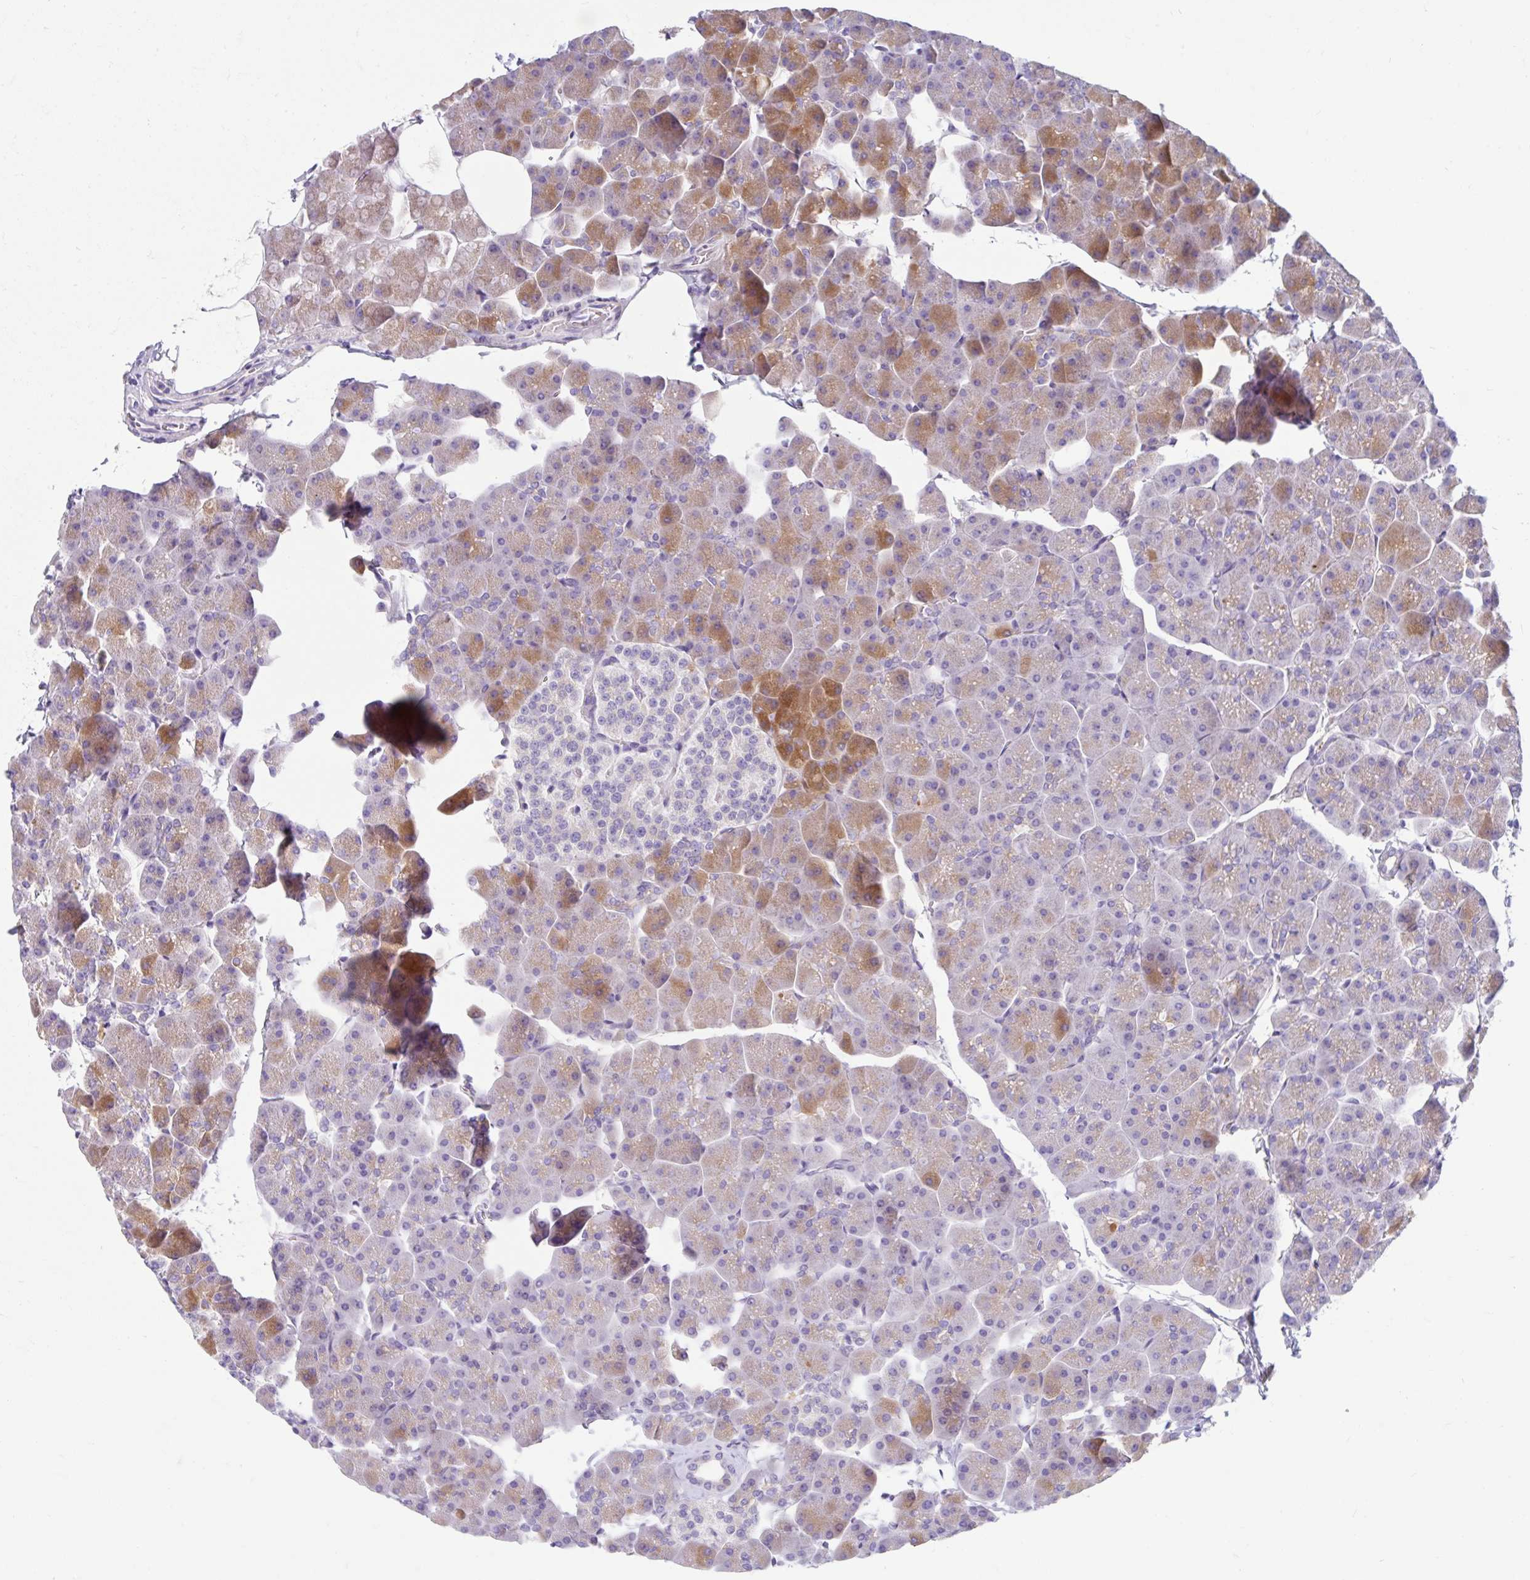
{"staining": {"intensity": "moderate", "quantity": "25%-75%", "location": "cytoplasmic/membranous"}, "tissue": "pancreas", "cell_type": "Exocrine glandular cells", "image_type": "normal", "snomed": [{"axis": "morphology", "description": "Normal tissue, NOS"}, {"axis": "topography", "description": "Pancreas"}], "caption": "The immunohistochemical stain shows moderate cytoplasmic/membranous staining in exocrine glandular cells of unremarkable pancreas.", "gene": "ZNF33A", "patient": {"sex": "male", "age": 35}}